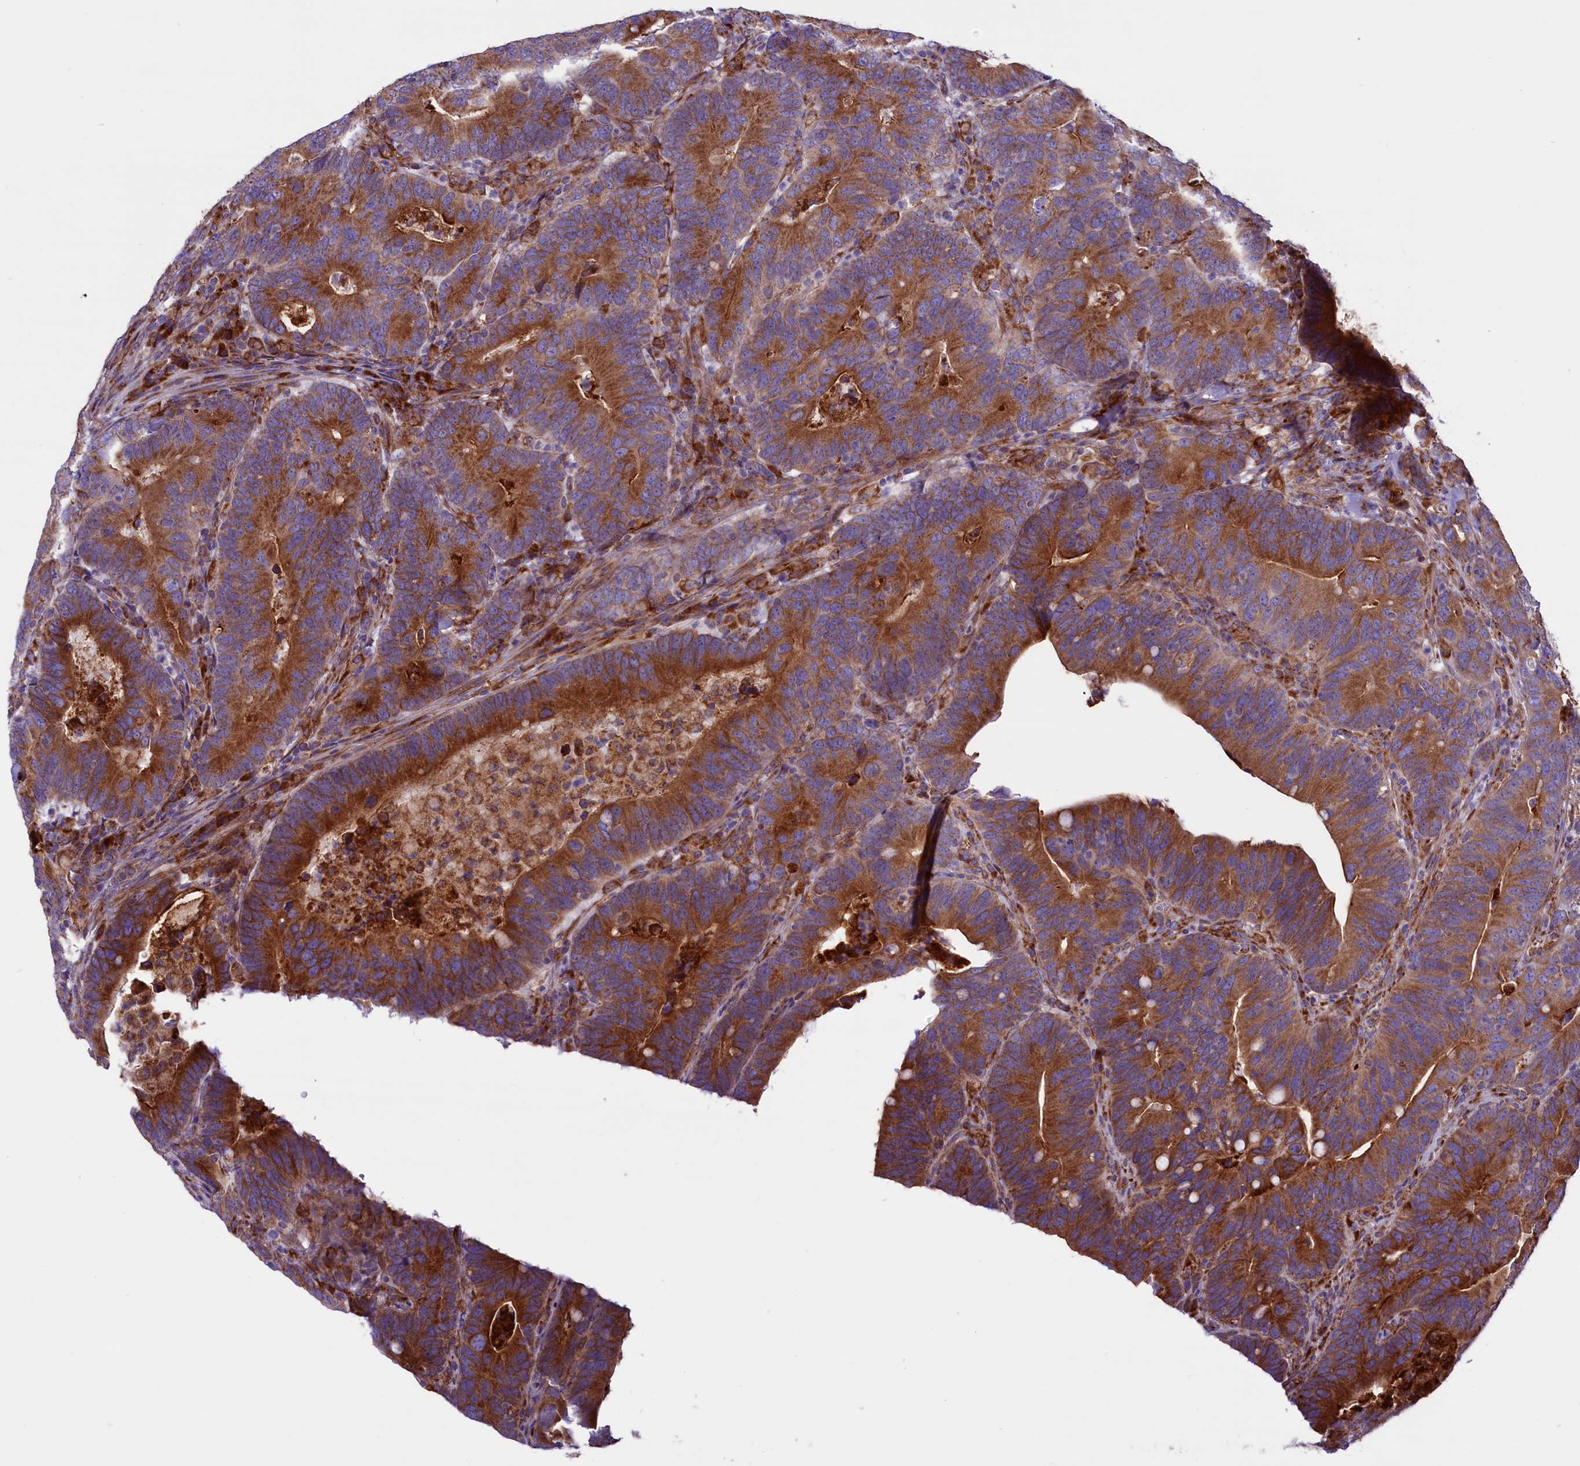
{"staining": {"intensity": "strong", "quantity": ">75%", "location": "cytoplasmic/membranous"}, "tissue": "colorectal cancer", "cell_type": "Tumor cells", "image_type": "cancer", "snomed": [{"axis": "morphology", "description": "Adenocarcinoma, NOS"}, {"axis": "topography", "description": "Colon"}], "caption": "The image shows staining of colorectal cancer, revealing strong cytoplasmic/membranous protein positivity (brown color) within tumor cells. (Brightfield microscopy of DAB IHC at high magnification).", "gene": "PTPRU", "patient": {"sex": "female", "age": 66}}